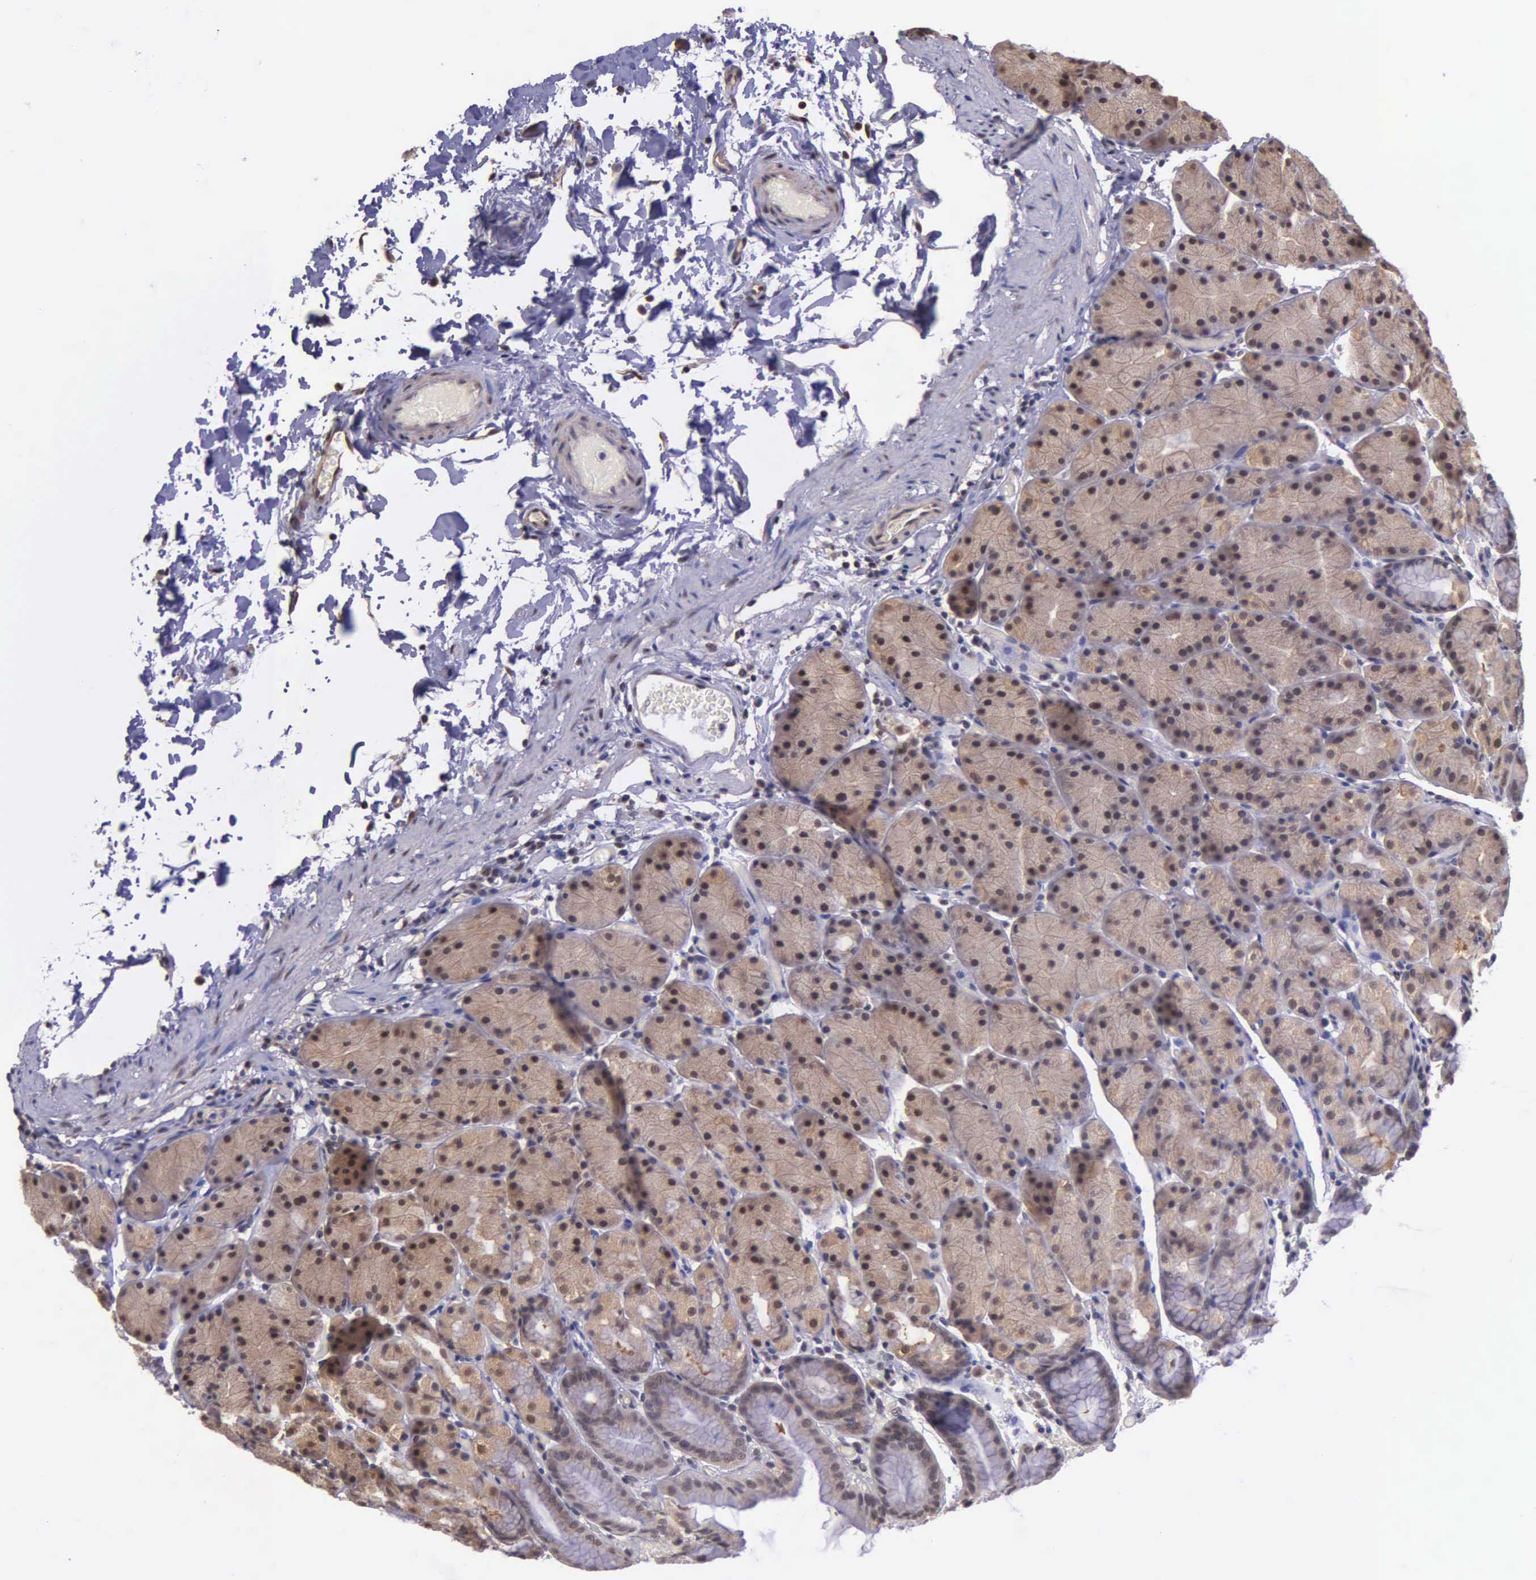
{"staining": {"intensity": "weak", "quantity": ">75%", "location": "cytoplasmic/membranous,nuclear"}, "tissue": "stomach", "cell_type": "Glandular cells", "image_type": "normal", "snomed": [{"axis": "morphology", "description": "Normal tissue, NOS"}, {"axis": "topography", "description": "Stomach, upper"}], "caption": "Brown immunohistochemical staining in normal stomach reveals weak cytoplasmic/membranous,nuclear expression in approximately >75% of glandular cells. (IHC, brightfield microscopy, high magnification).", "gene": "PSMC1", "patient": {"sex": "male", "age": 47}}